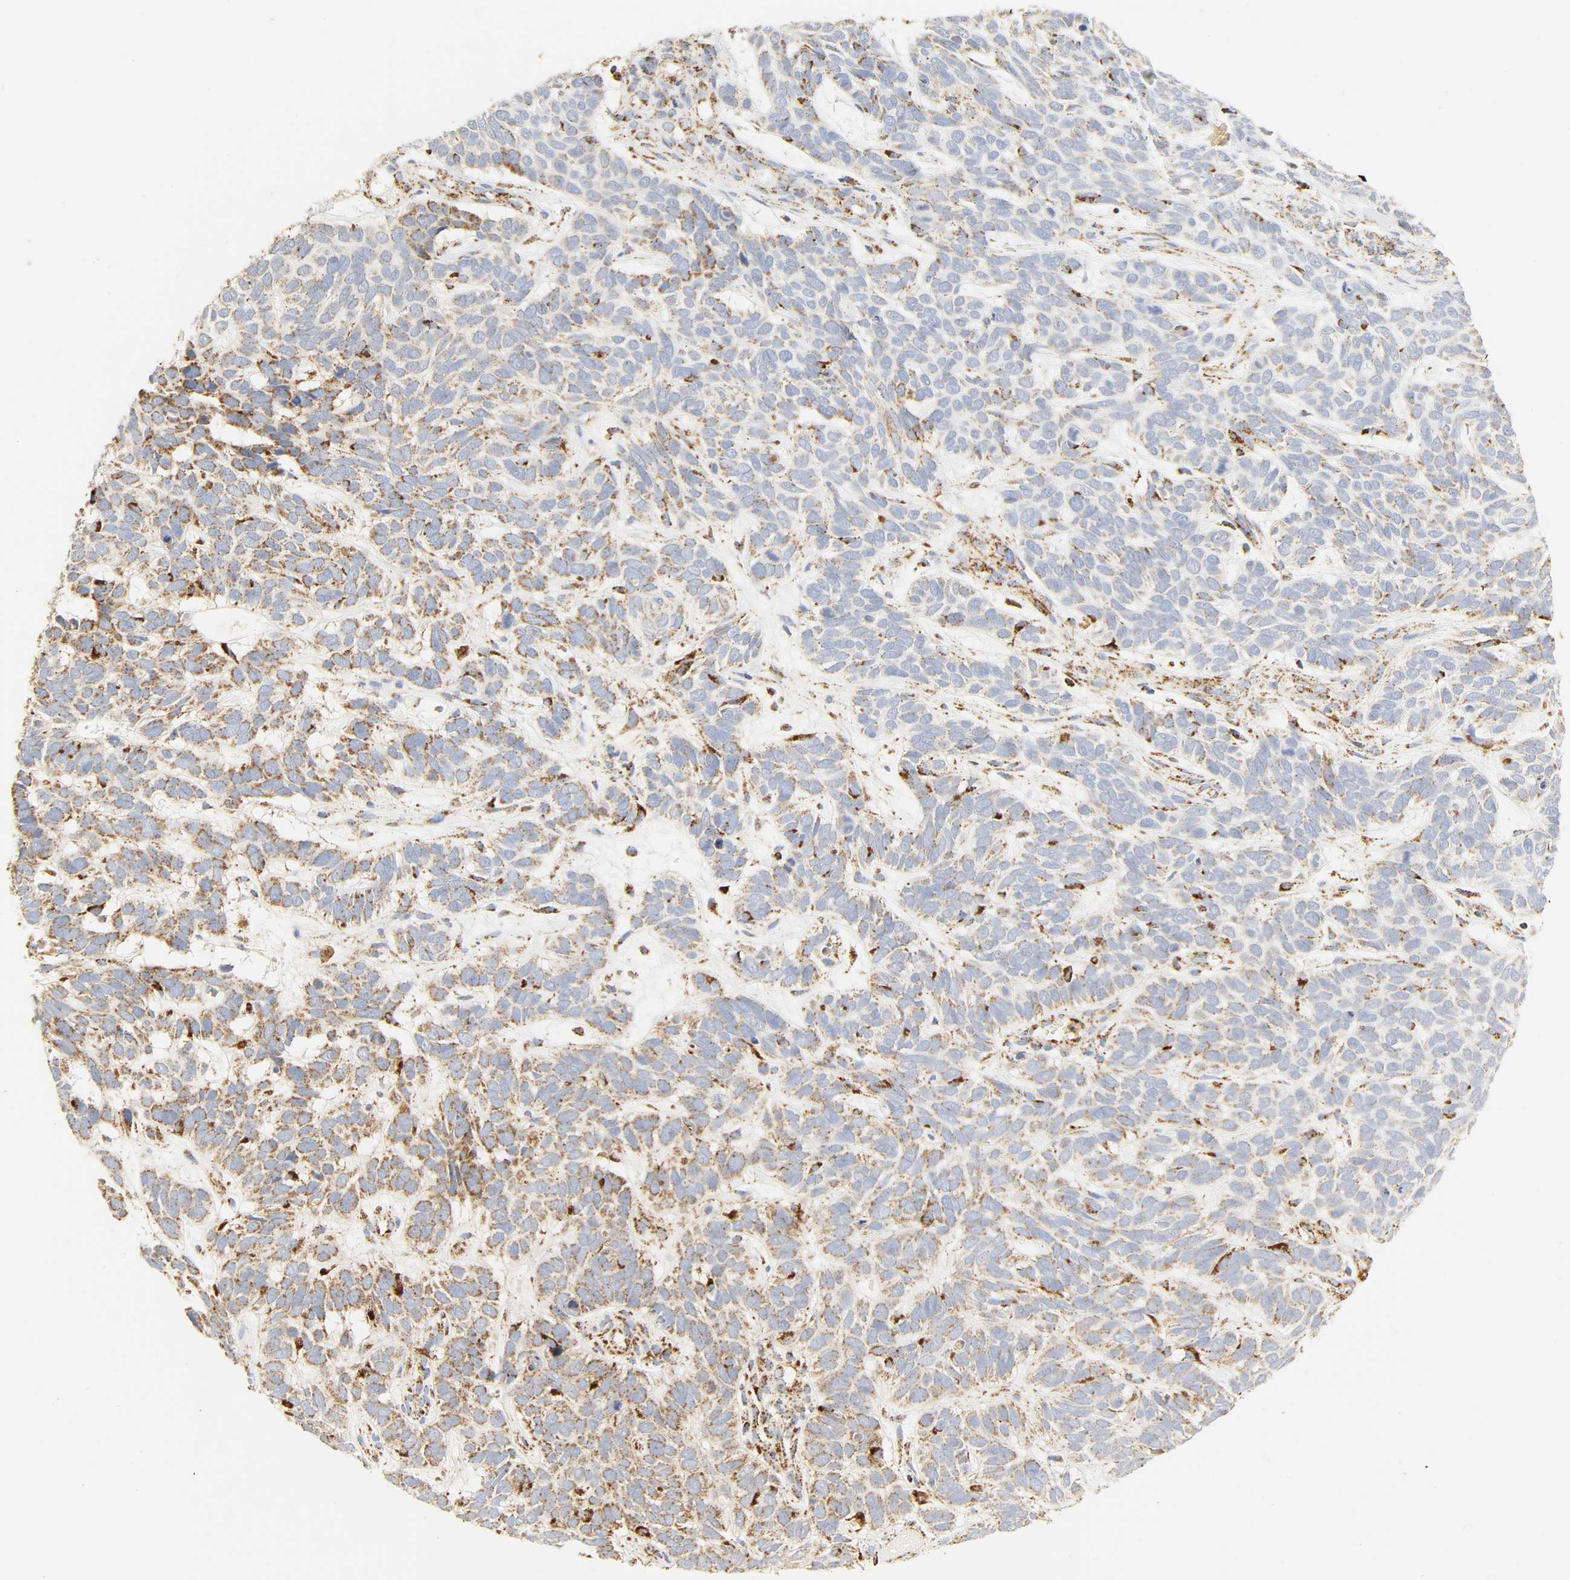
{"staining": {"intensity": "weak", "quantity": "25%-75%", "location": "cytoplasmic/membranous"}, "tissue": "skin cancer", "cell_type": "Tumor cells", "image_type": "cancer", "snomed": [{"axis": "morphology", "description": "Basal cell carcinoma"}, {"axis": "topography", "description": "Skin"}], "caption": "An image showing weak cytoplasmic/membranous staining in approximately 25%-75% of tumor cells in basal cell carcinoma (skin), as visualized by brown immunohistochemical staining.", "gene": "ACAT1", "patient": {"sex": "male", "age": 87}}